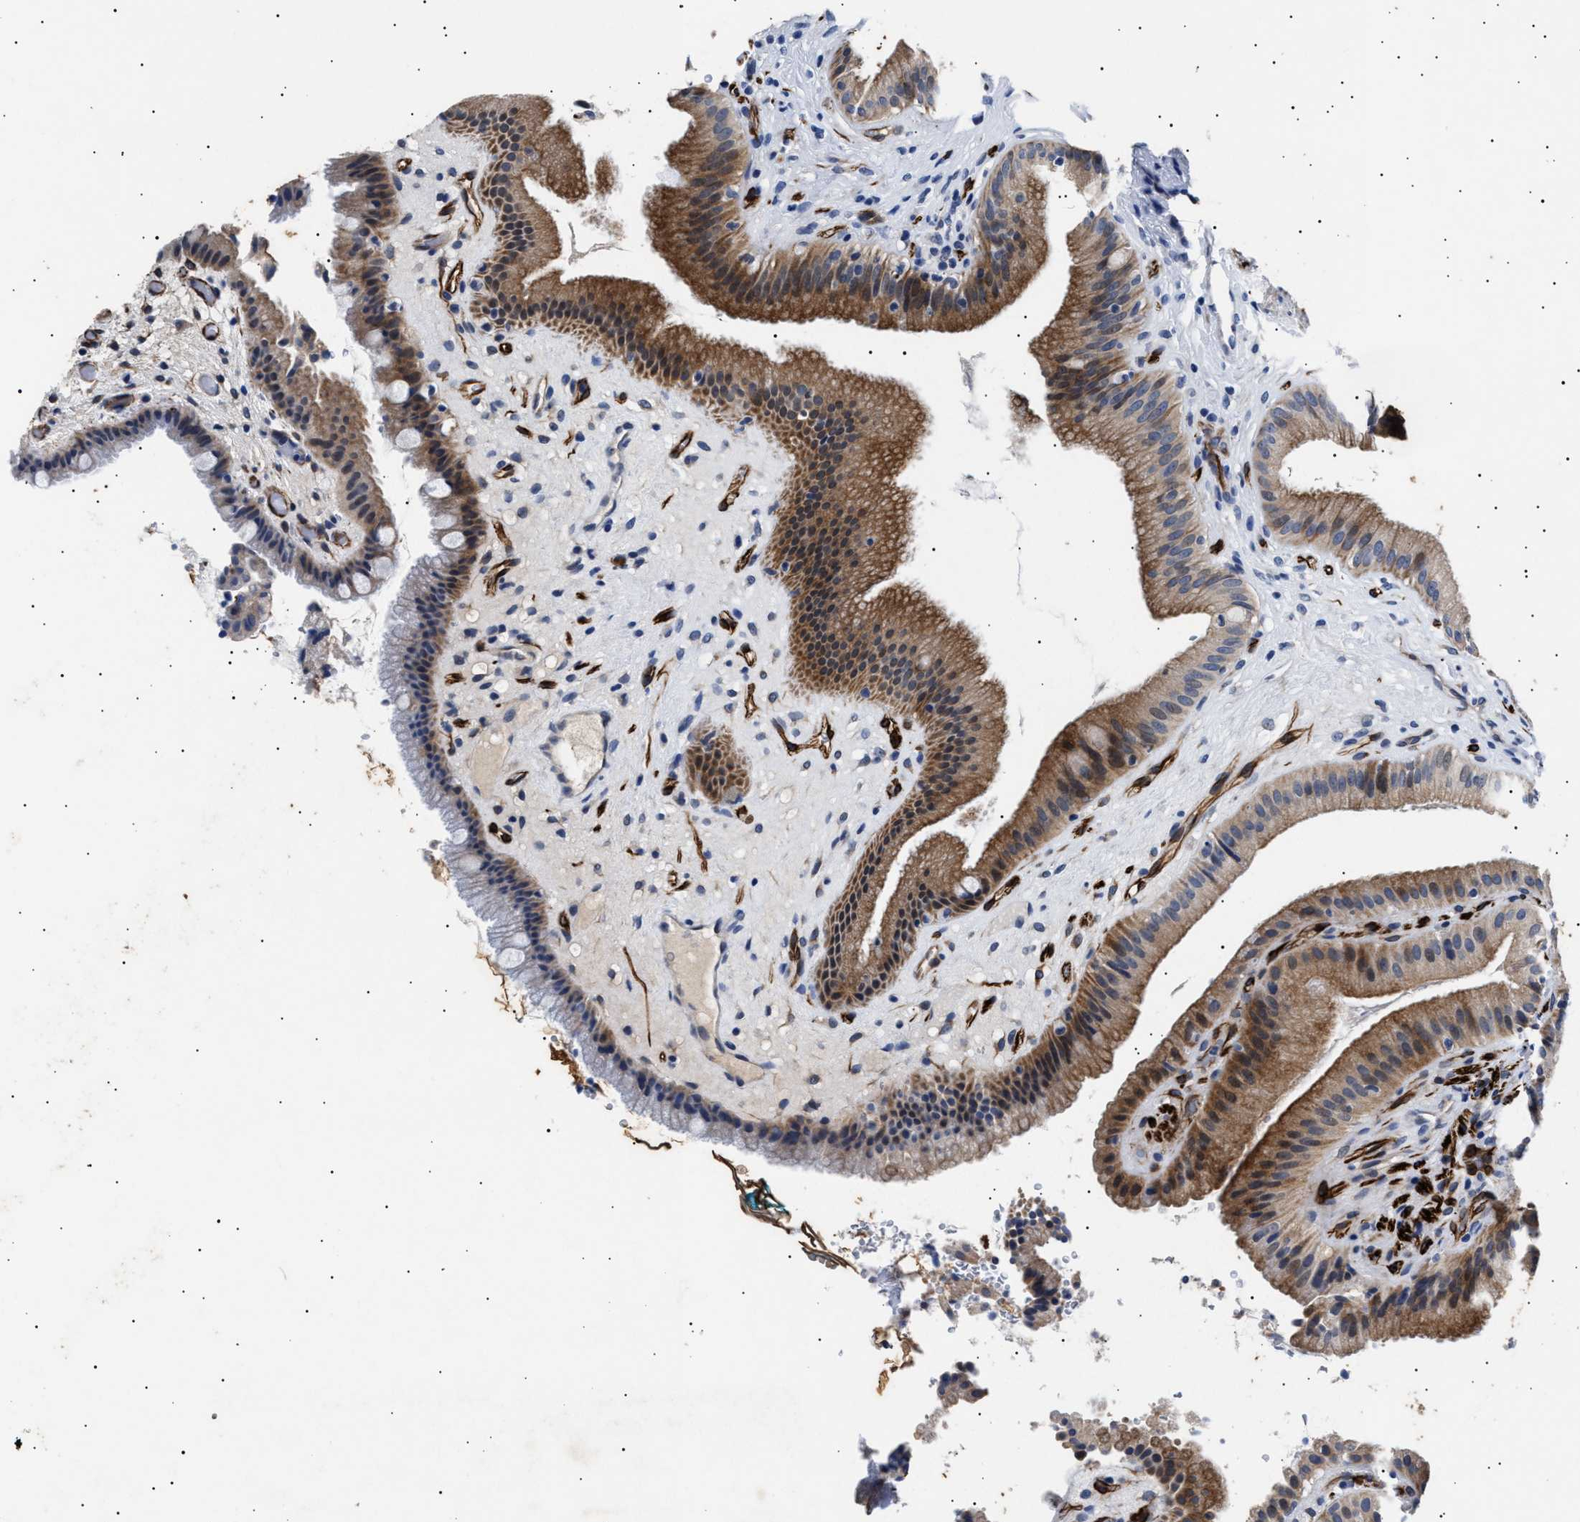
{"staining": {"intensity": "moderate", "quantity": "25%-75%", "location": "cytoplasmic/membranous"}, "tissue": "gallbladder", "cell_type": "Glandular cells", "image_type": "normal", "snomed": [{"axis": "morphology", "description": "Normal tissue, NOS"}, {"axis": "topography", "description": "Gallbladder"}], "caption": "Gallbladder stained for a protein exhibits moderate cytoplasmic/membranous positivity in glandular cells. The protein is stained brown, and the nuclei are stained in blue (DAB IHC with brightfield microscopy, high magnification).", "gene": "OLFML2A", "patient": {"sex": "male", "age": 49}}